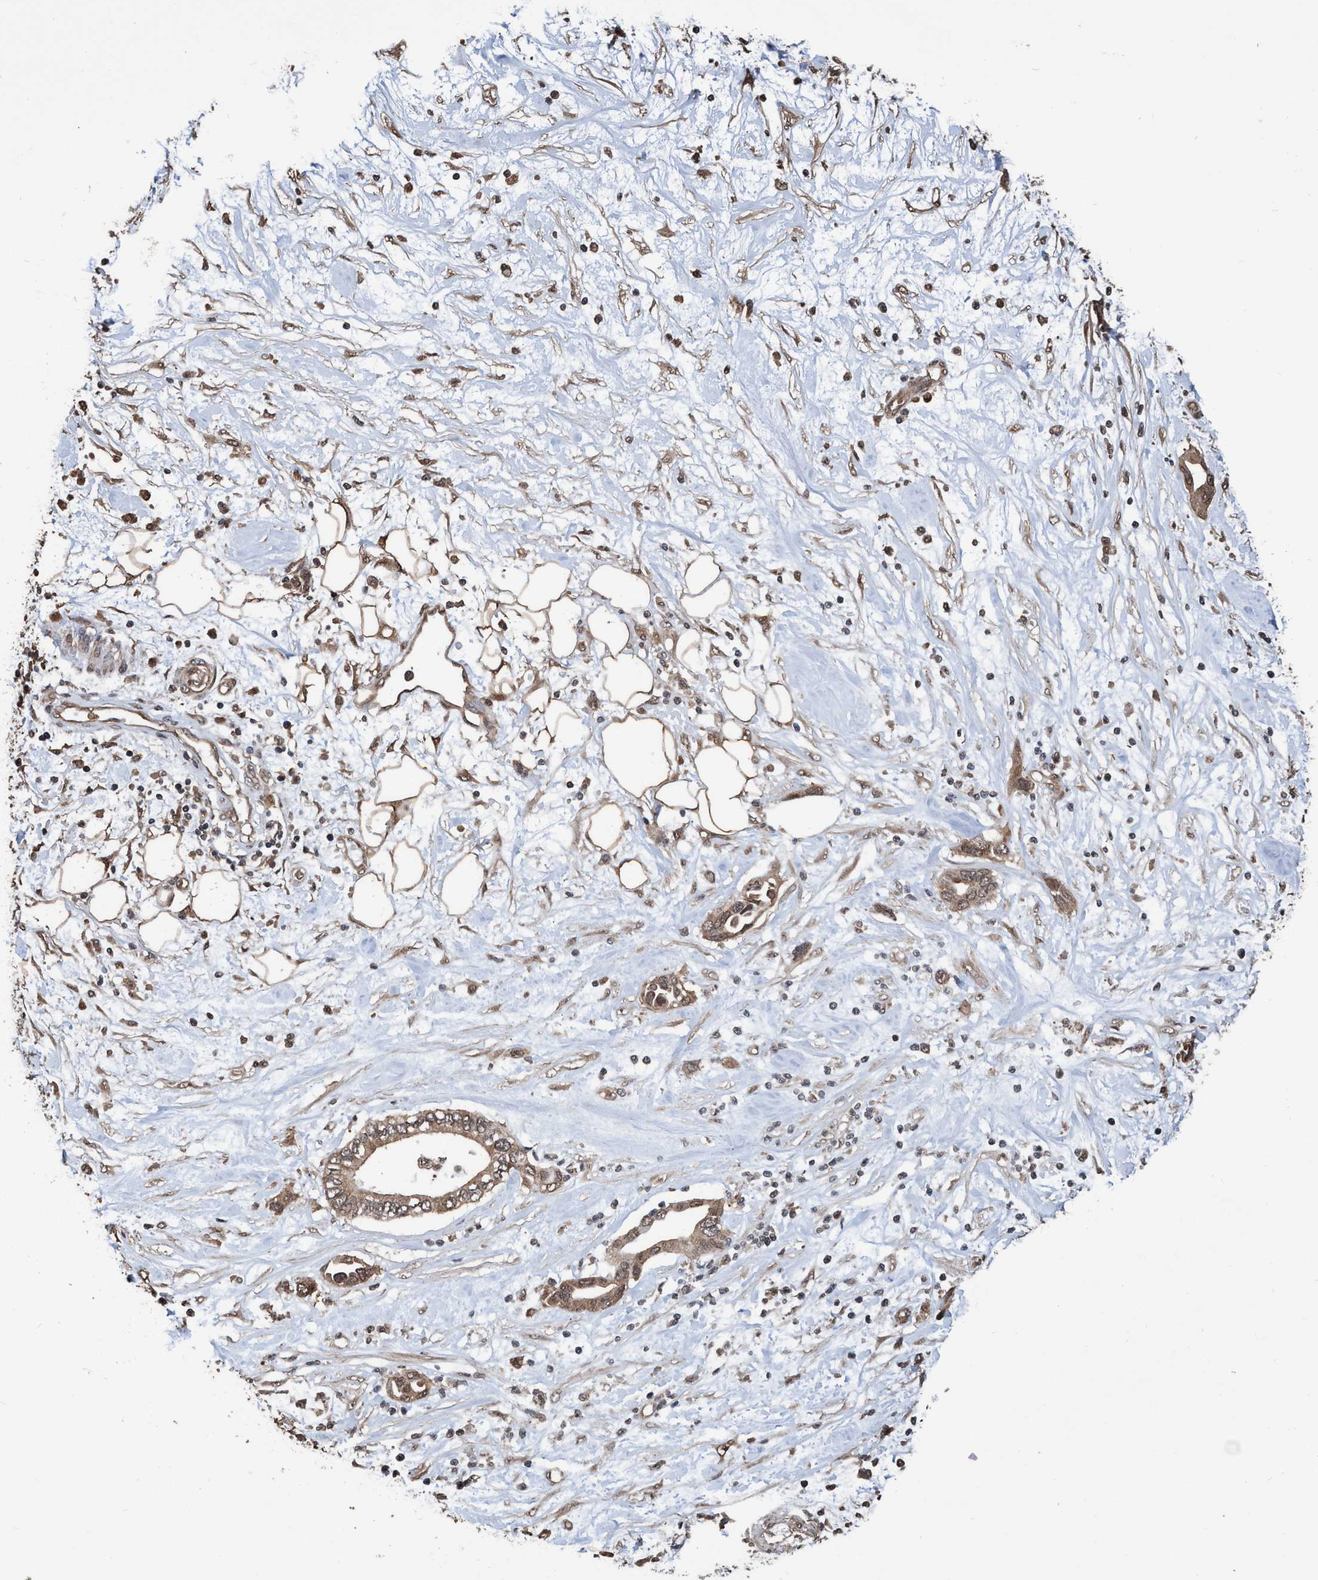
{"staining": {"intensity": "moderate", "quantity": ">75%", "location": "cytoplasmic/membranous,nuclear"}, "tissue": "pancreatic cancer", "cell_type": "Tumor cells", "image_type": "cancer", "snomed": [{"axis": "morphology", "description": "Adenocarcinoma, NOS"}, {"axis": "topography", "description": "Pancreas"}], "caption": "Human pancreatic cancer stained with a protein marker exhibits moderate staining in tumor cells.", "gene": "TRPC7", "patient": {"sex": "female", "age": 57}}